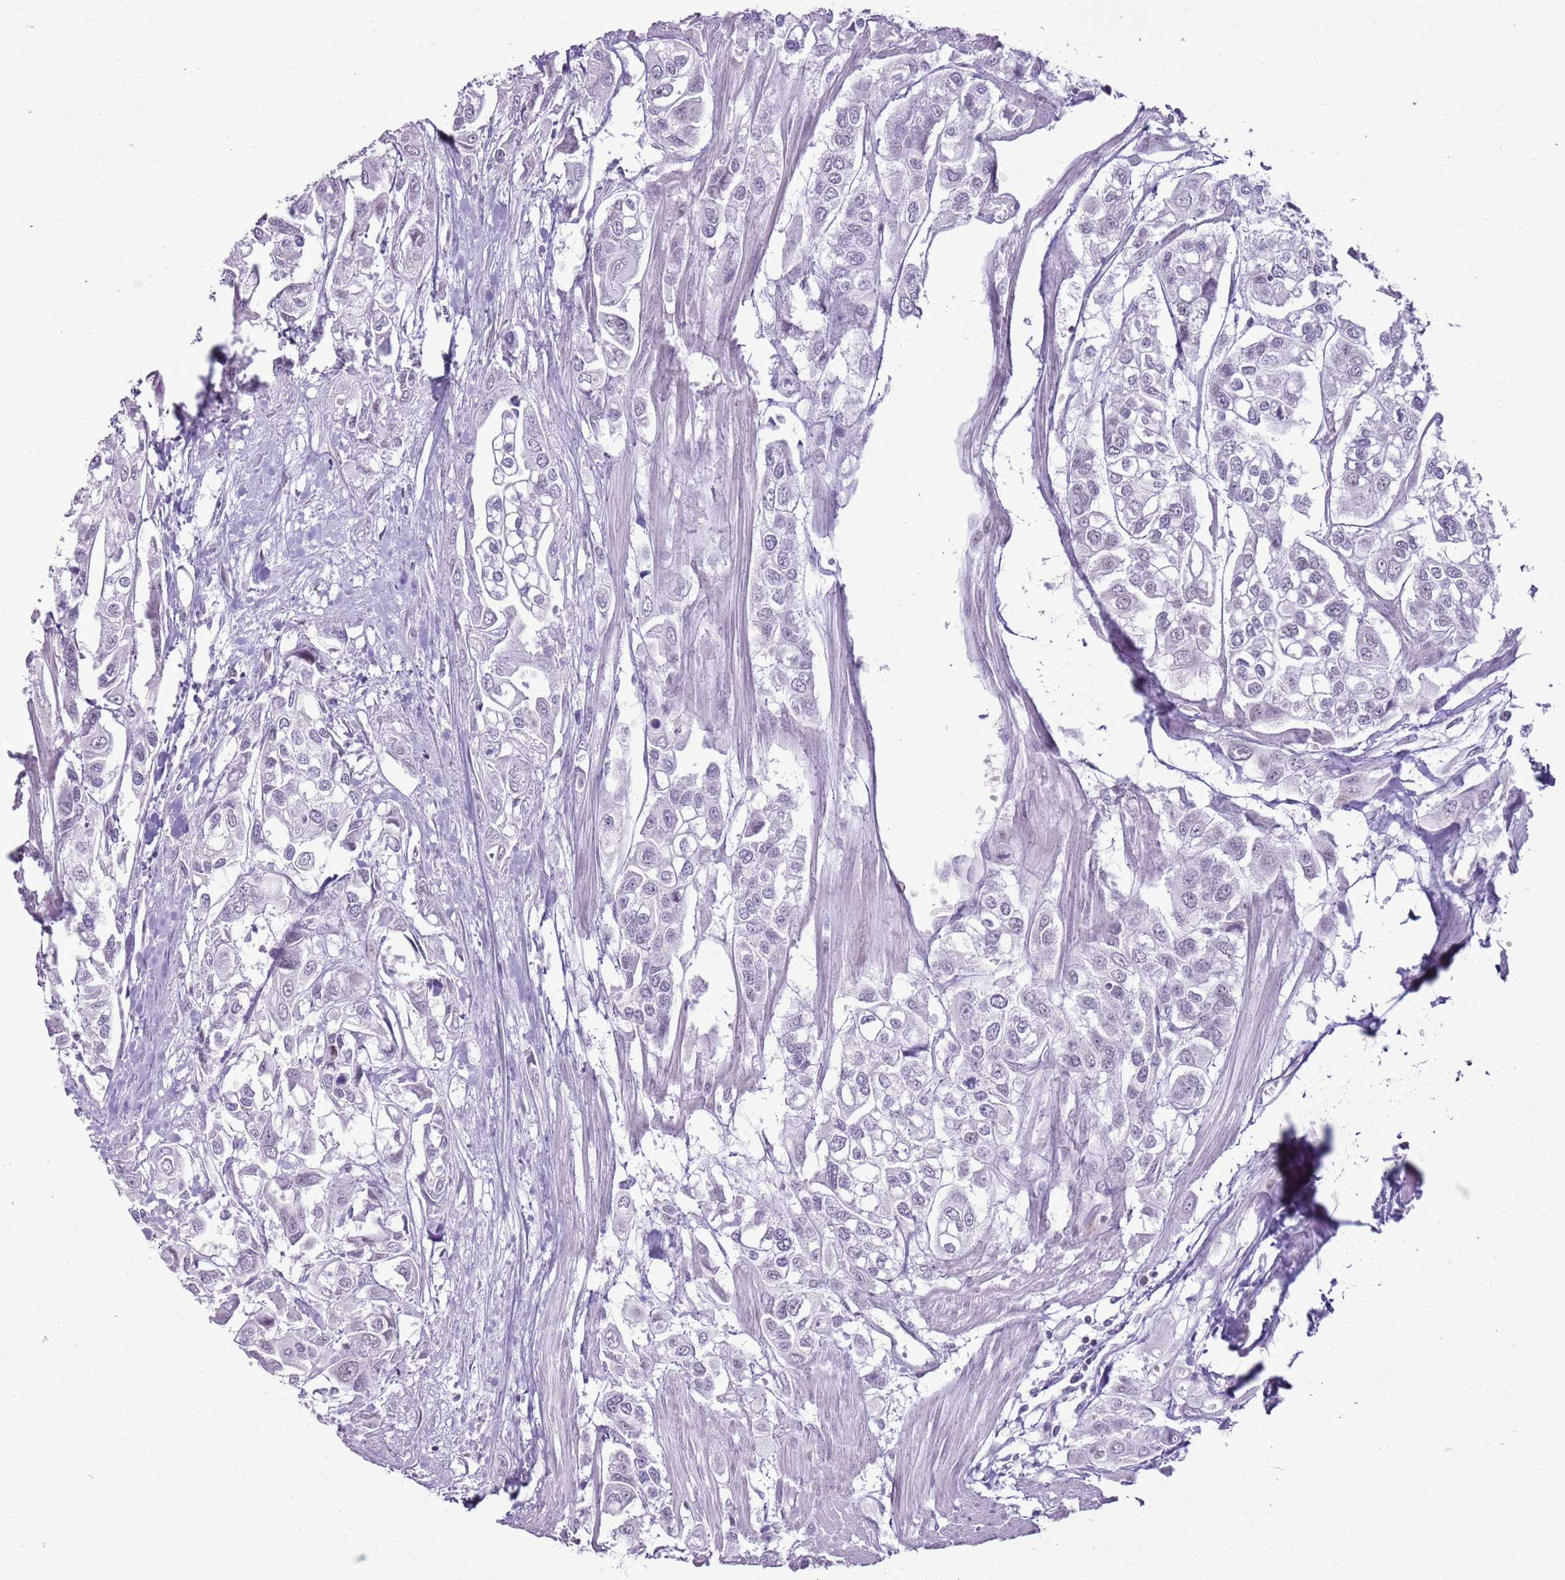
{"staining": {"intensity": "negative", "quantity": "none", "location": "none"}, "tissue": "urothelial cancer", "cell_type": "Tumor cells", "image_type": "cancer", "snomed": [{"axis": "morphology", "description": "Urothelial carcinoma, High grade"}, {"axis": "topography", "description": "Urinary bladder"}], "caption": "IHC photomicrograph of neoplastic tissue: human urothelial carcinoma (high-grade) stained with DAB (3,3'-diaminobenzidine) reveals no significant protein positivity in tumor cells.", "gene": "RPL3L", "patient": {"sex": "male", "age": 67}}